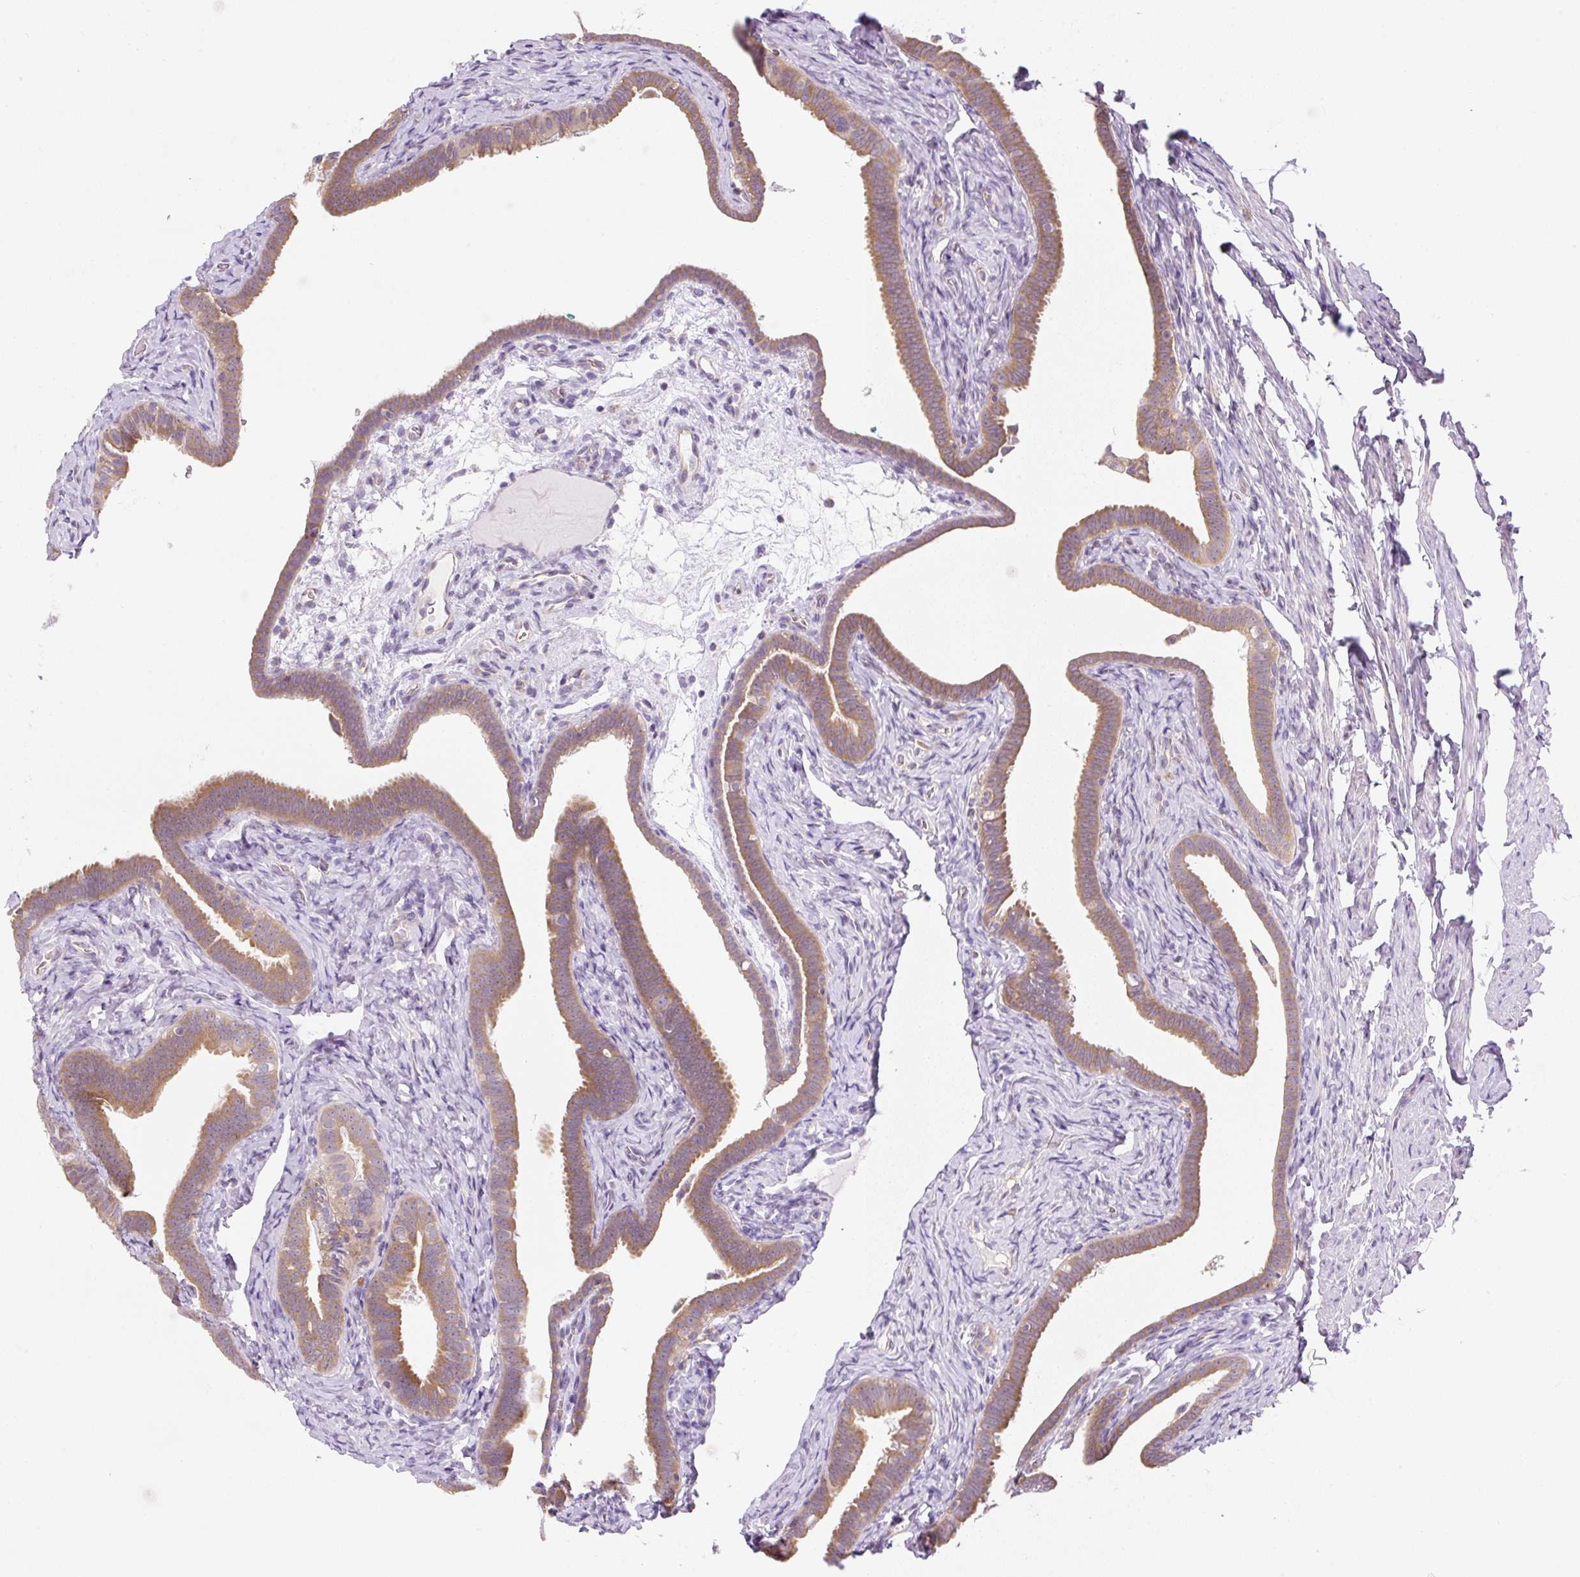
{"staining": {"intensity": "moderate", "quantity": ">75%", "location": "cytoplasmic/membranous"}, "tissue": "fallopian tube", "cell_type": "Glandular cells", "image_type": "normal", "snomed": [{"axis": "morphology", "description": "Normal tissue, NOS"}, {"axis": "topography", "description": "Fallopian tube"}], "caption": "Glandular cells exhibit moderate cytoplasmic/membranous staining in about >75% of cells in normal fallopian tube.", "gene": "RPL18A", "patient": {"sex": "female", "age": 69}}